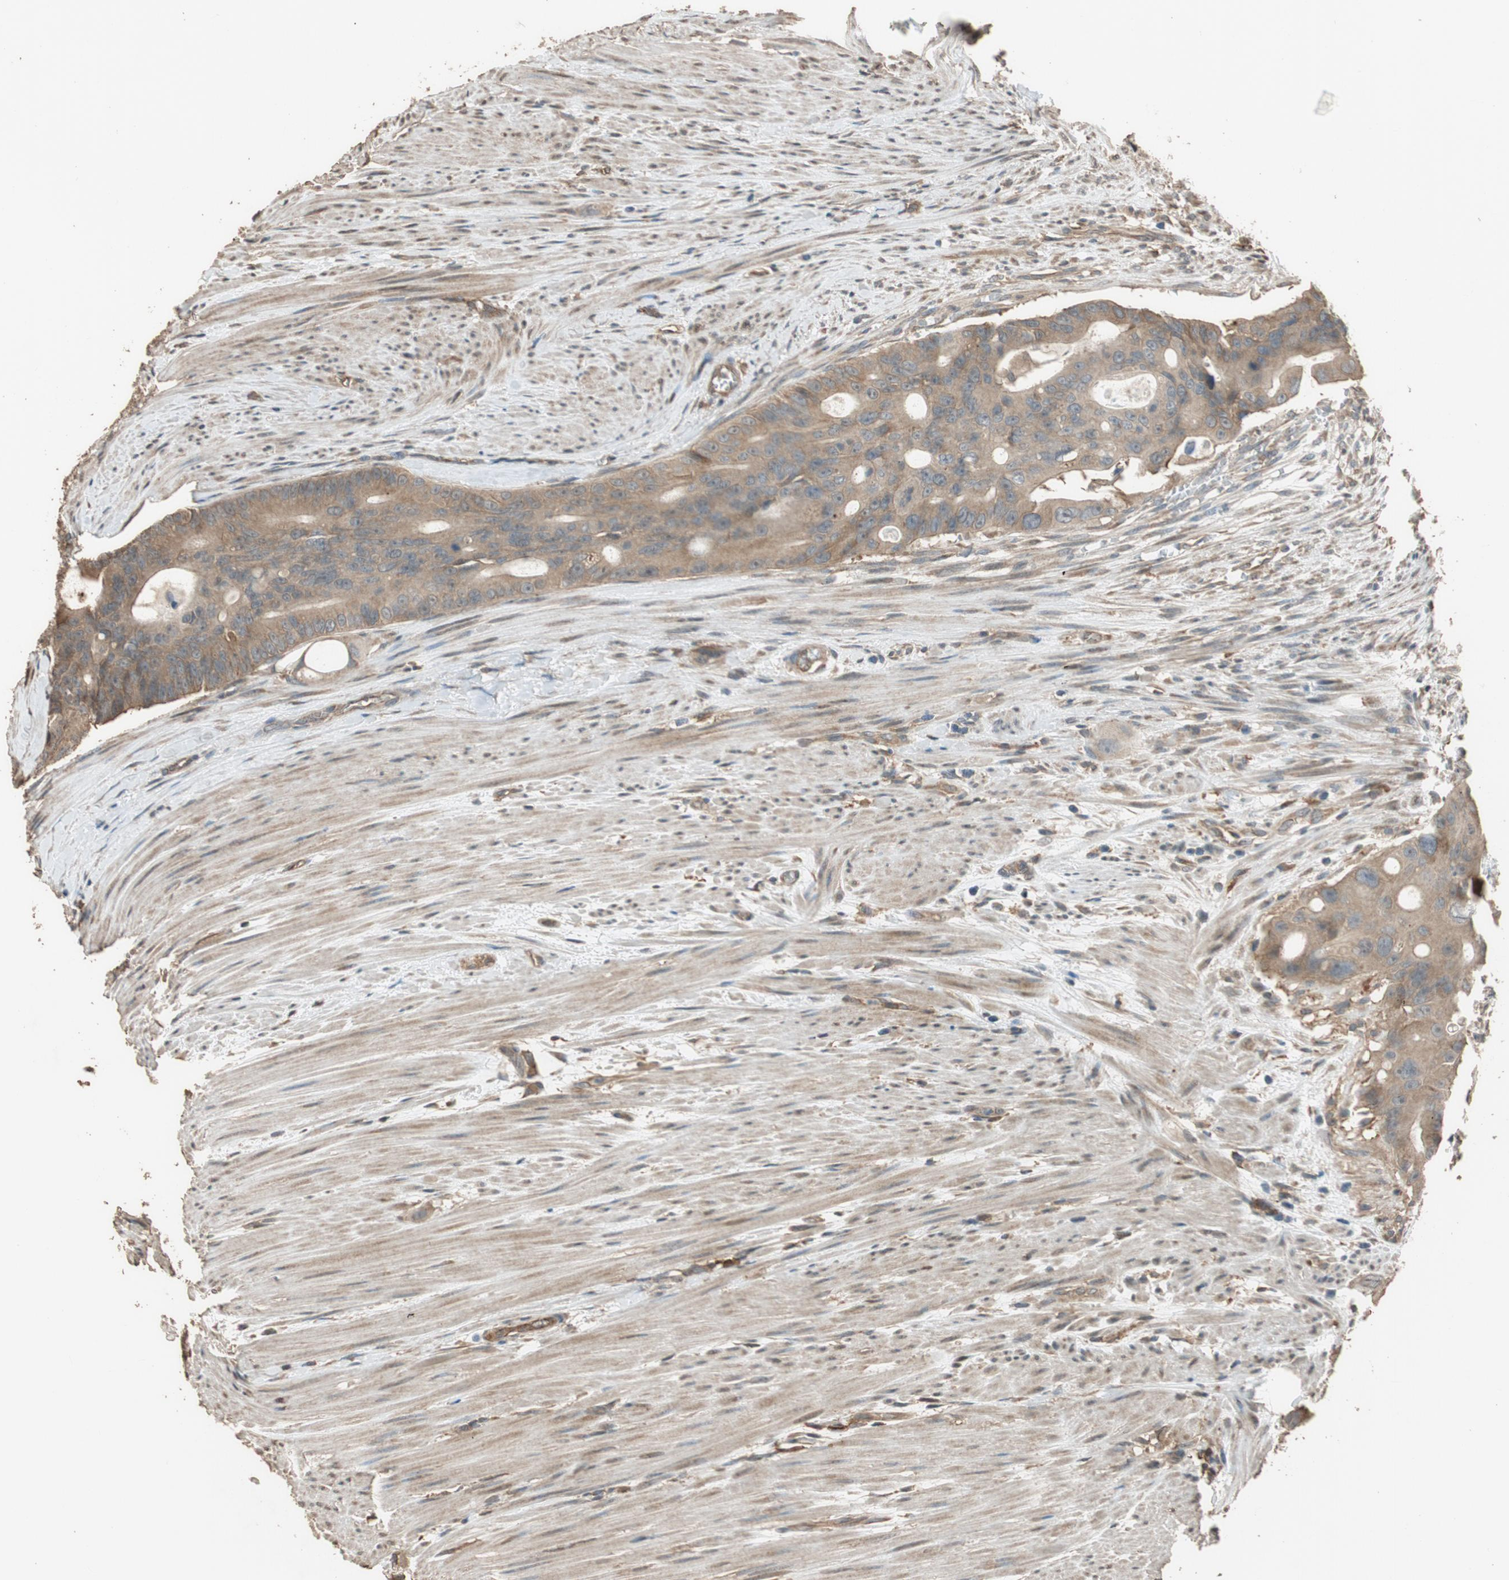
{"staining": {"intensity": "weak", "quantity": ">75%", "location": "cytoplasmic/membranous"}, "tissue": "colorectal cancer", "cell_type": "Tumor cells", "image_type": "cancer", "snomed": [{"axis": "morphology", "description": "Adenocarcinoma, NOS"}, {"axis": "topography", "description": "Colon"}], "caption": "DAB immunohistochemical staining of human colorectal adenocarcinoma demonstrates weak cytoplasmic/membranous protein positivity in about >75% of tumor cells.", "gene": "MST1R", "patient": {"sex": "female", "age": 57}}